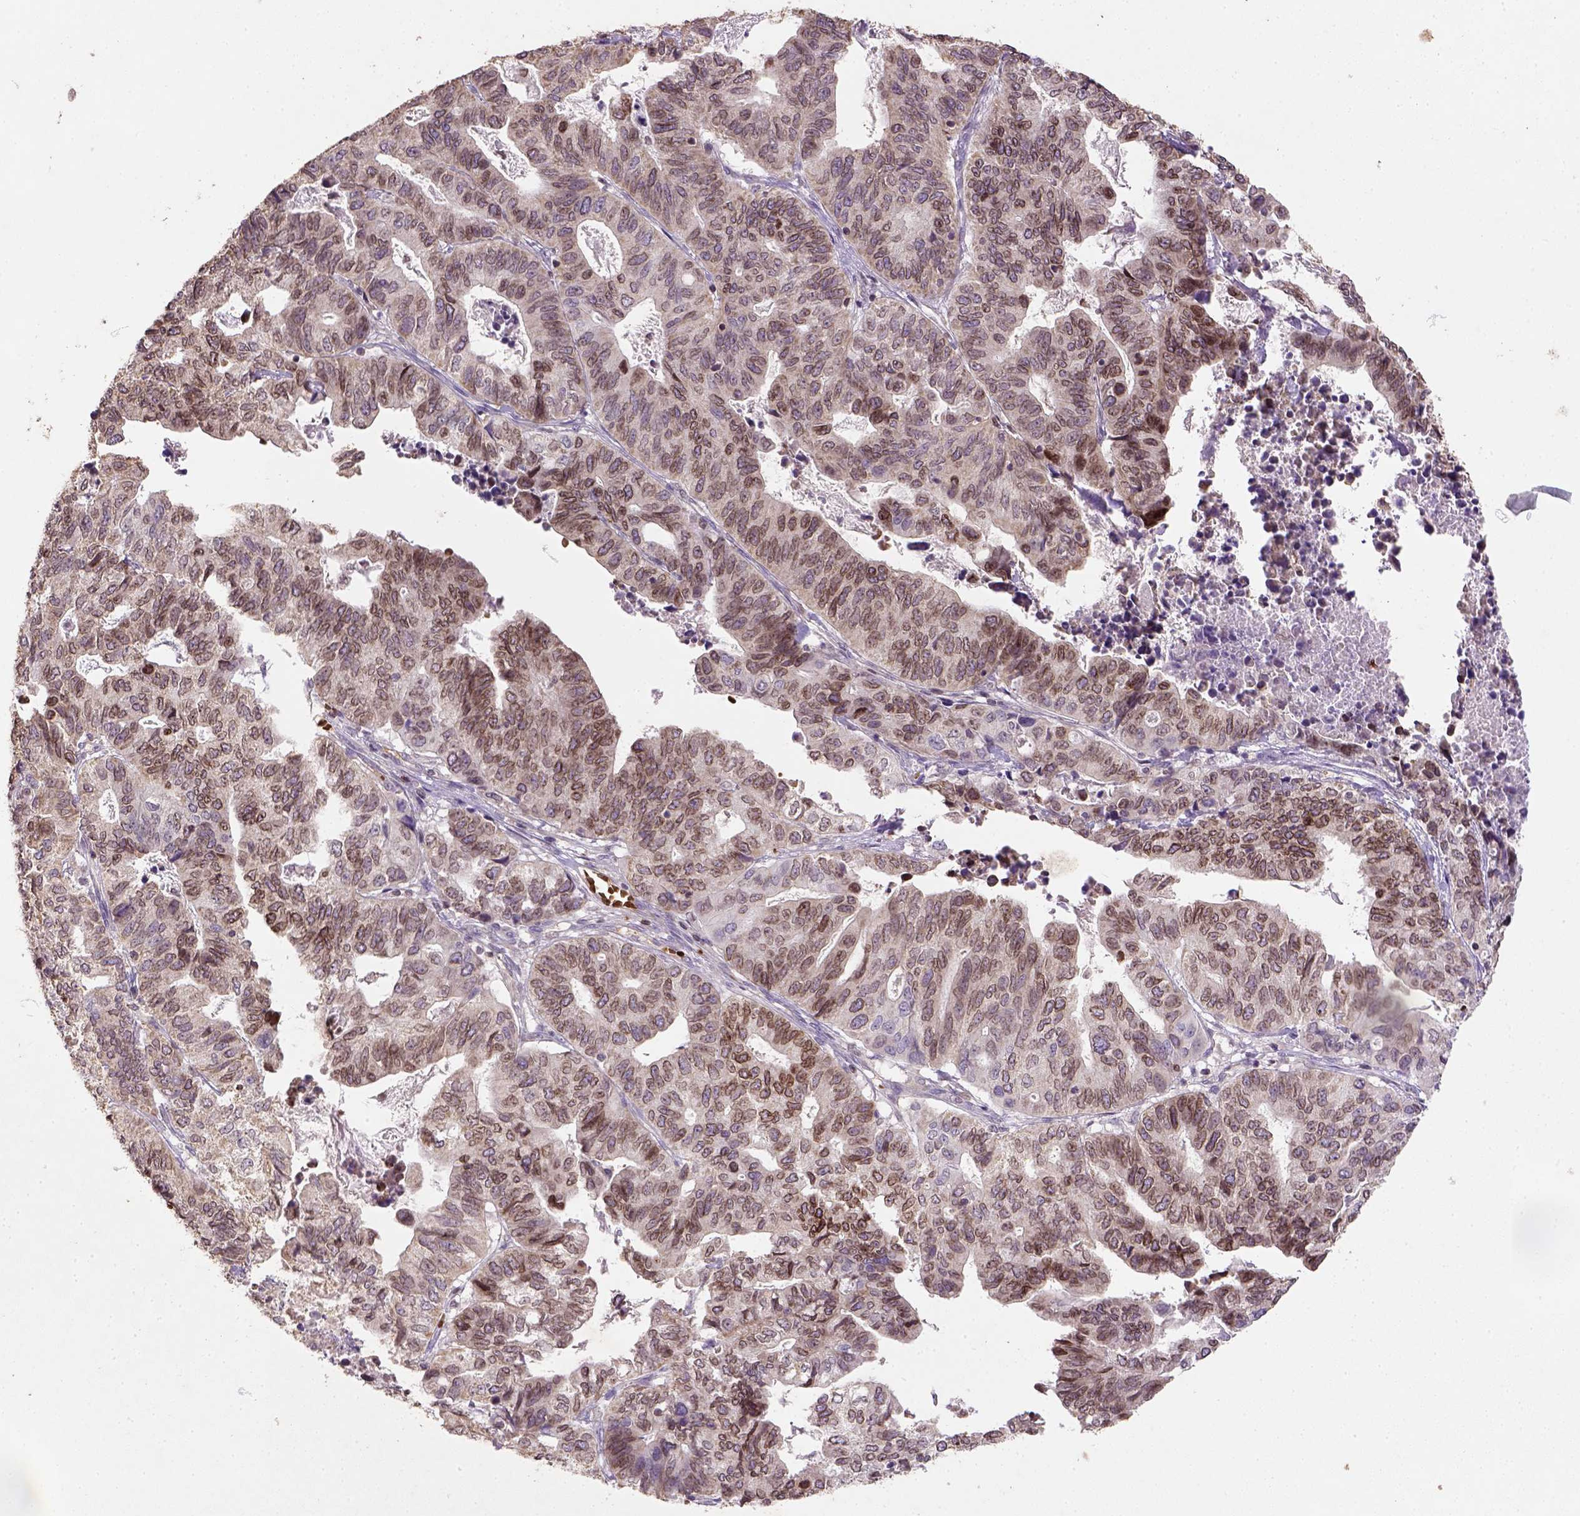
{"staining": {"intensity": "moderate", "quantity": ">75%", "location": "cytoplasmic/membranous,nuclear"}, "tissue": "stomach cancer", "cell_type": "Tumor cells", "image_type": "cancer", "snomed": [{"axis": "morphology", "description": "Adenocarcinoma, NOS"}, {"axis": "topography", "description": "Stomach, upper"}], "caption": "Human stomach adenocarcinoma stained for a protein (brown) exhibits moderate cytoplasmic/membranous and nuclear positive positivity in approximately >75% of tumor cells.", "gene": "NUDT3", "patient": {"sex": "female", "age": 67}}